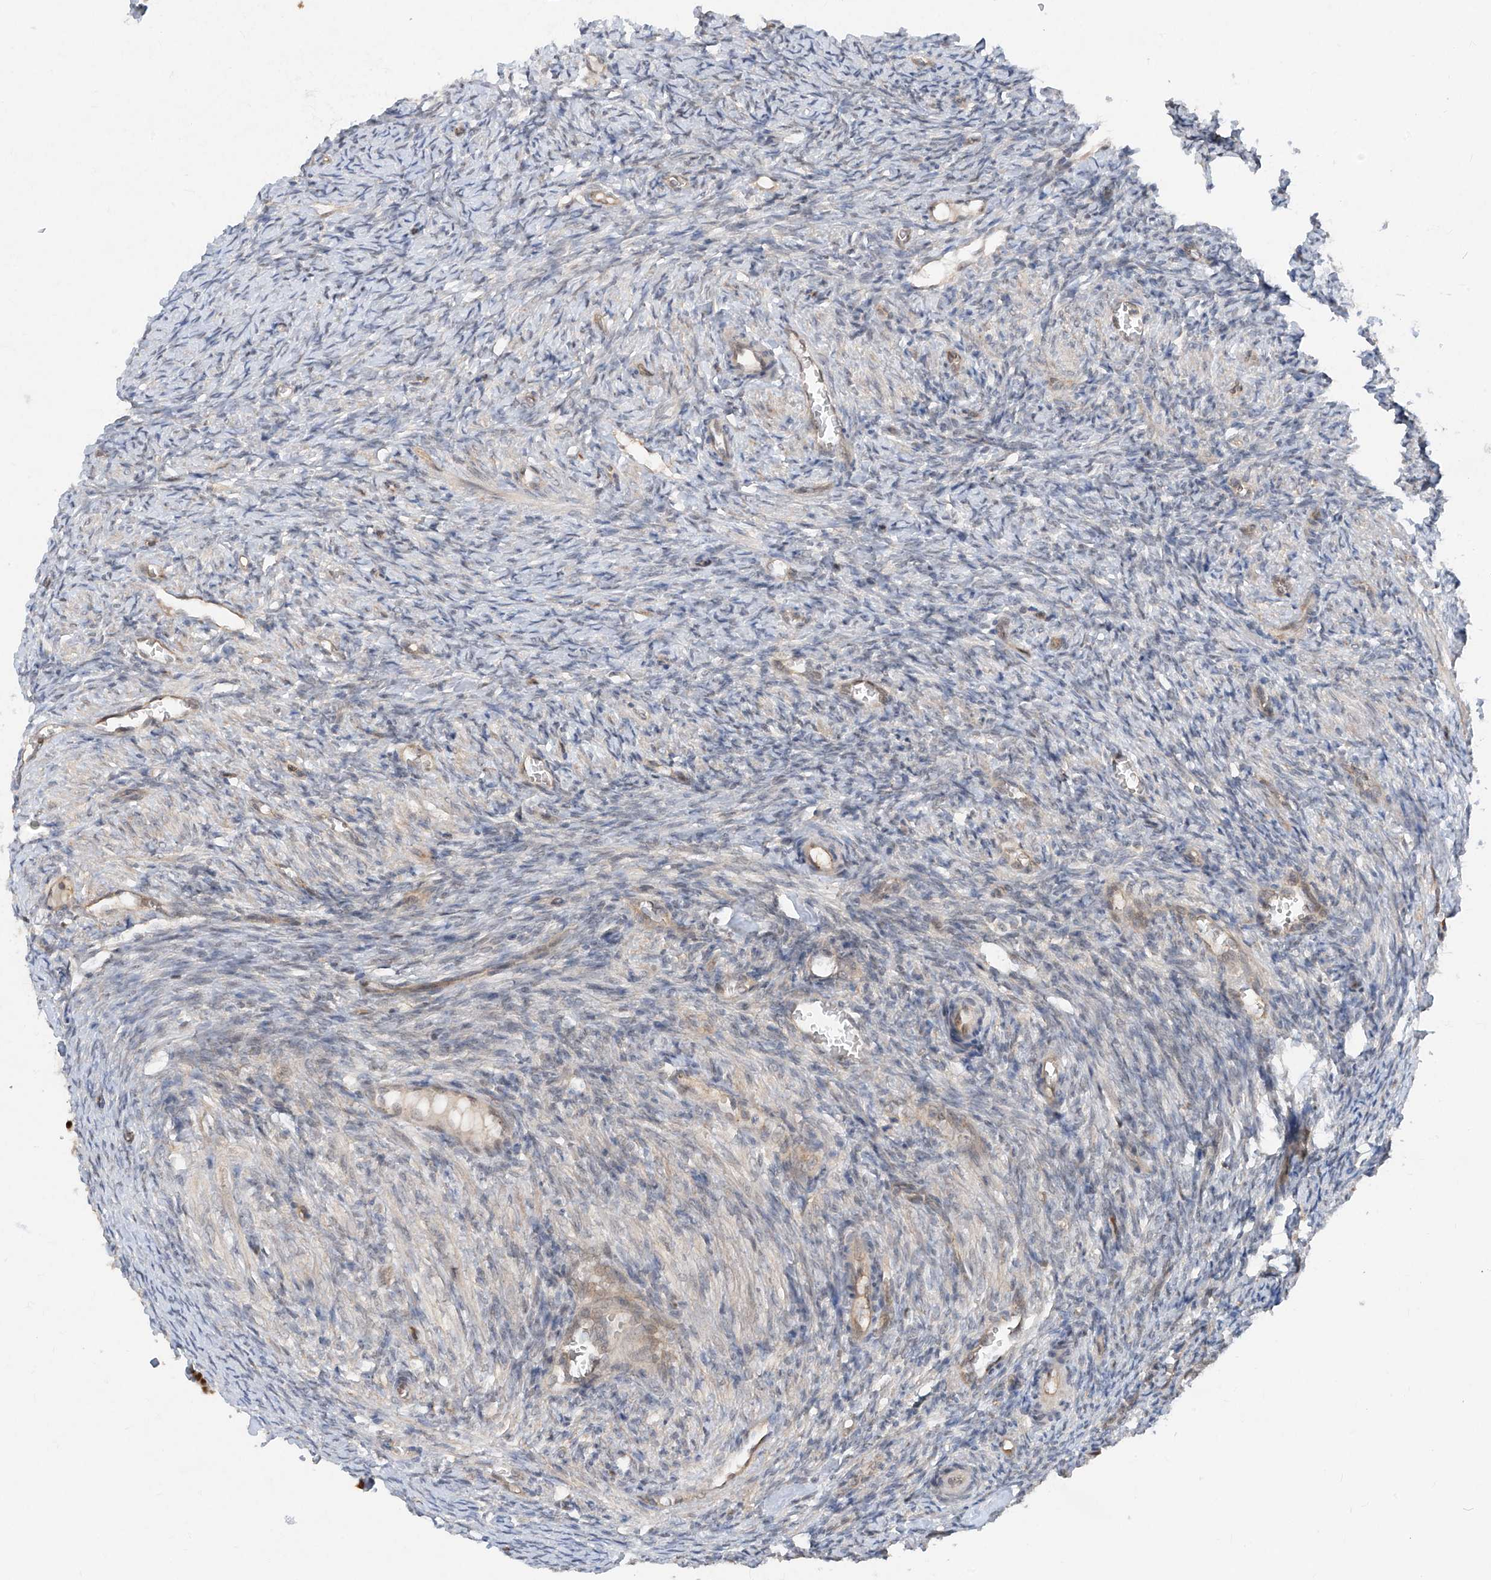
{"staining": {"intensity": "negative", "quantity": "none", "location": "none"}, "tissue": "ovary", "cell_type": "Ovarian stroma cells", "image_type": "normal", "snomed": [{"axis": "morphology", "description": "Normal tissue, NOS"}, {"axis": "topography", "description": "Ovary"}], "caption": "Ovarian stroma cells are negative for brown protein staining in benign ovary. (DAB IHC with hematoxylin counter stain).", "gene": "ZNF358", "patient": {"sex": "female", "age": 27}}